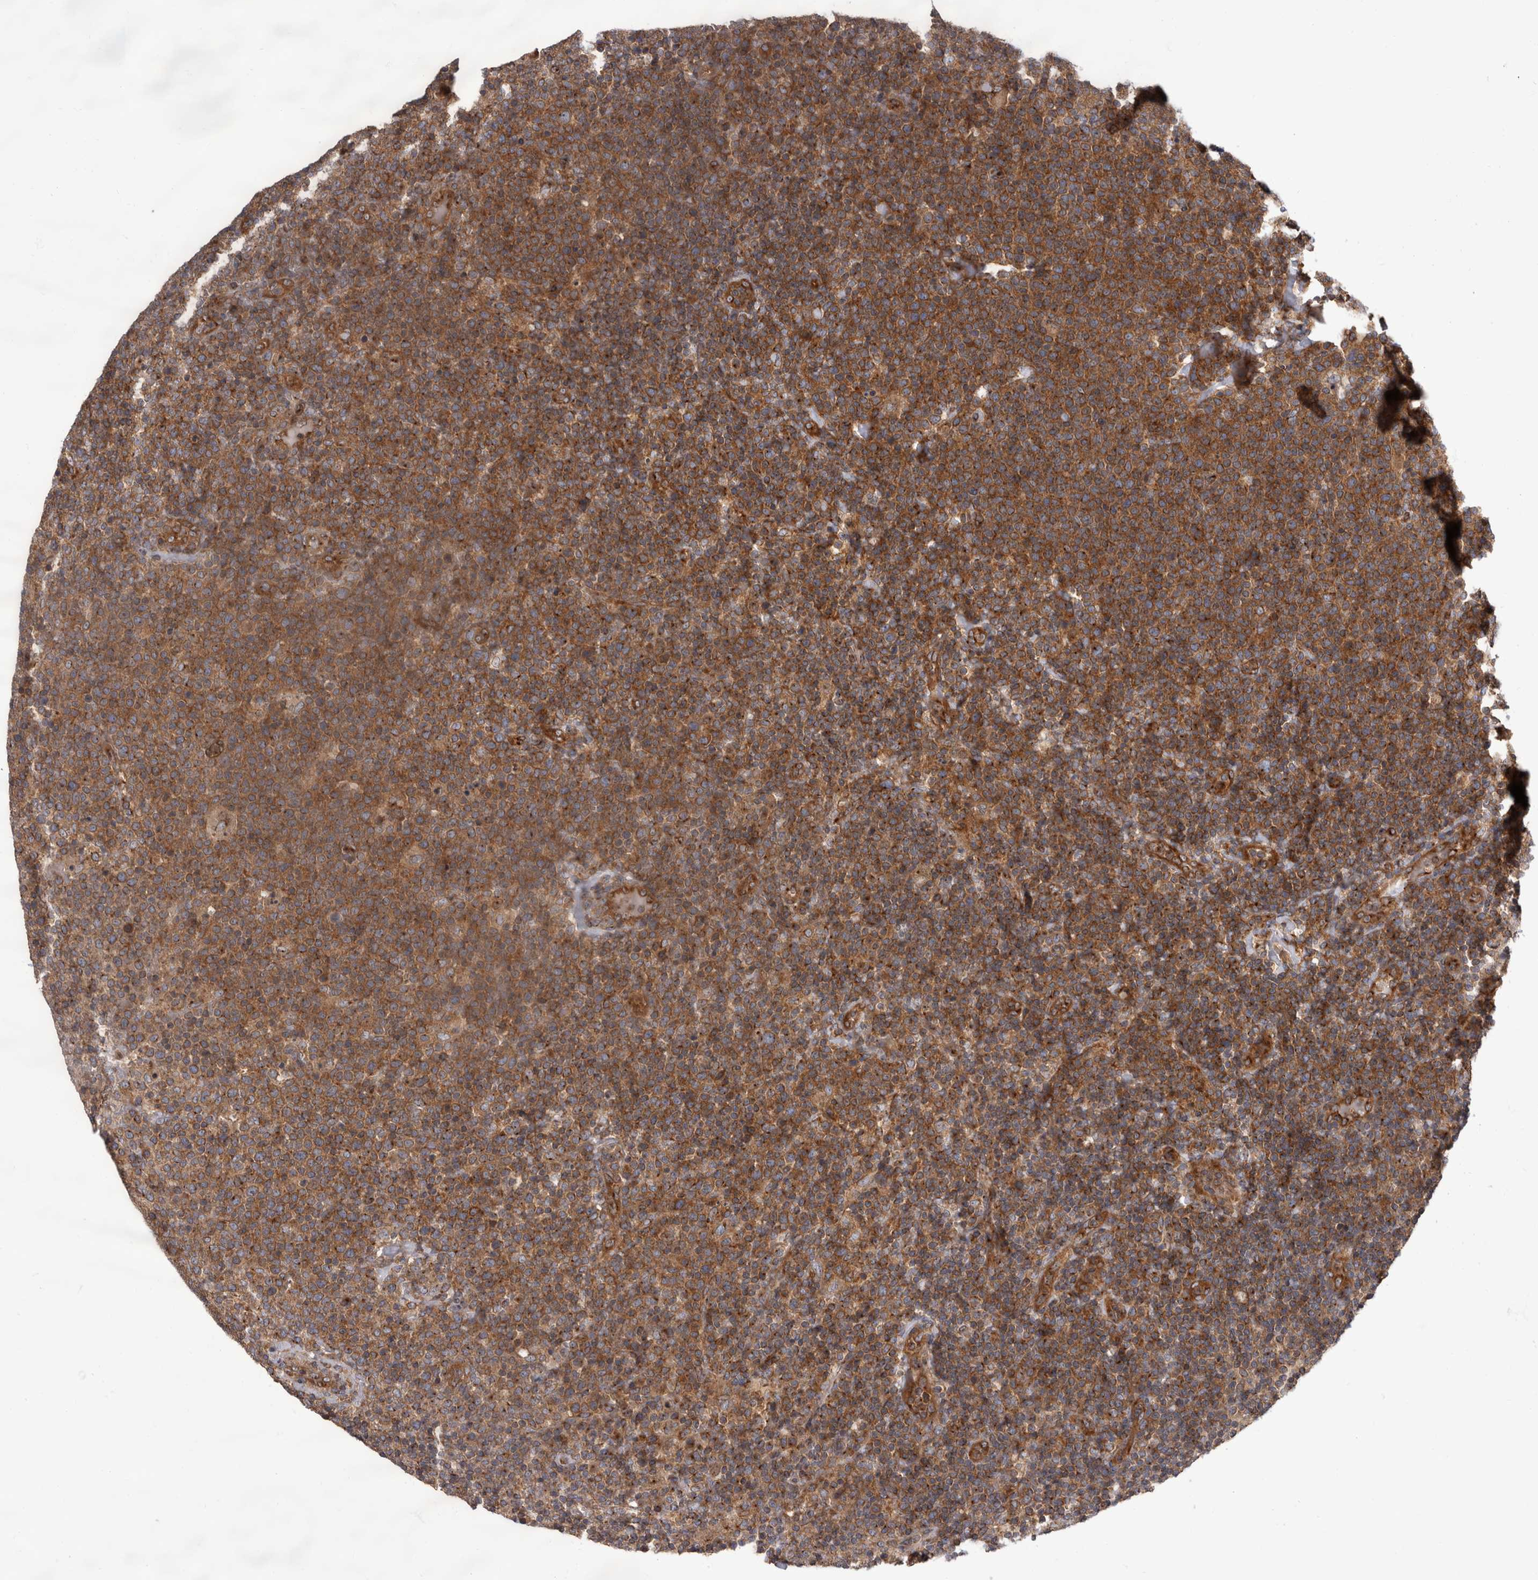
{"staining": {"intensity": "strong", "quantity": ">75%", "location": "cytoplasmic/membranous"}, "tissue": "lymphoma", "cell_type": "Tumor cells", "image_type": "cancer", "snomed": [{"axis": "morphology", "description": "Malignant lymphoma, non-Hodgkin's type, High grade"}, {"axis": "topography", "description": "Lymph node"}], "caption": "Malignant lymphoma, non-Hodgkin's type (high-grade) was stained to show a protein in brown. There is high levels of strong cytoplasmic/membranous expression in approximately >75% of tumor cells.", "gene": "HOOK3", "patient": {"sex": "male", "age": 61}}